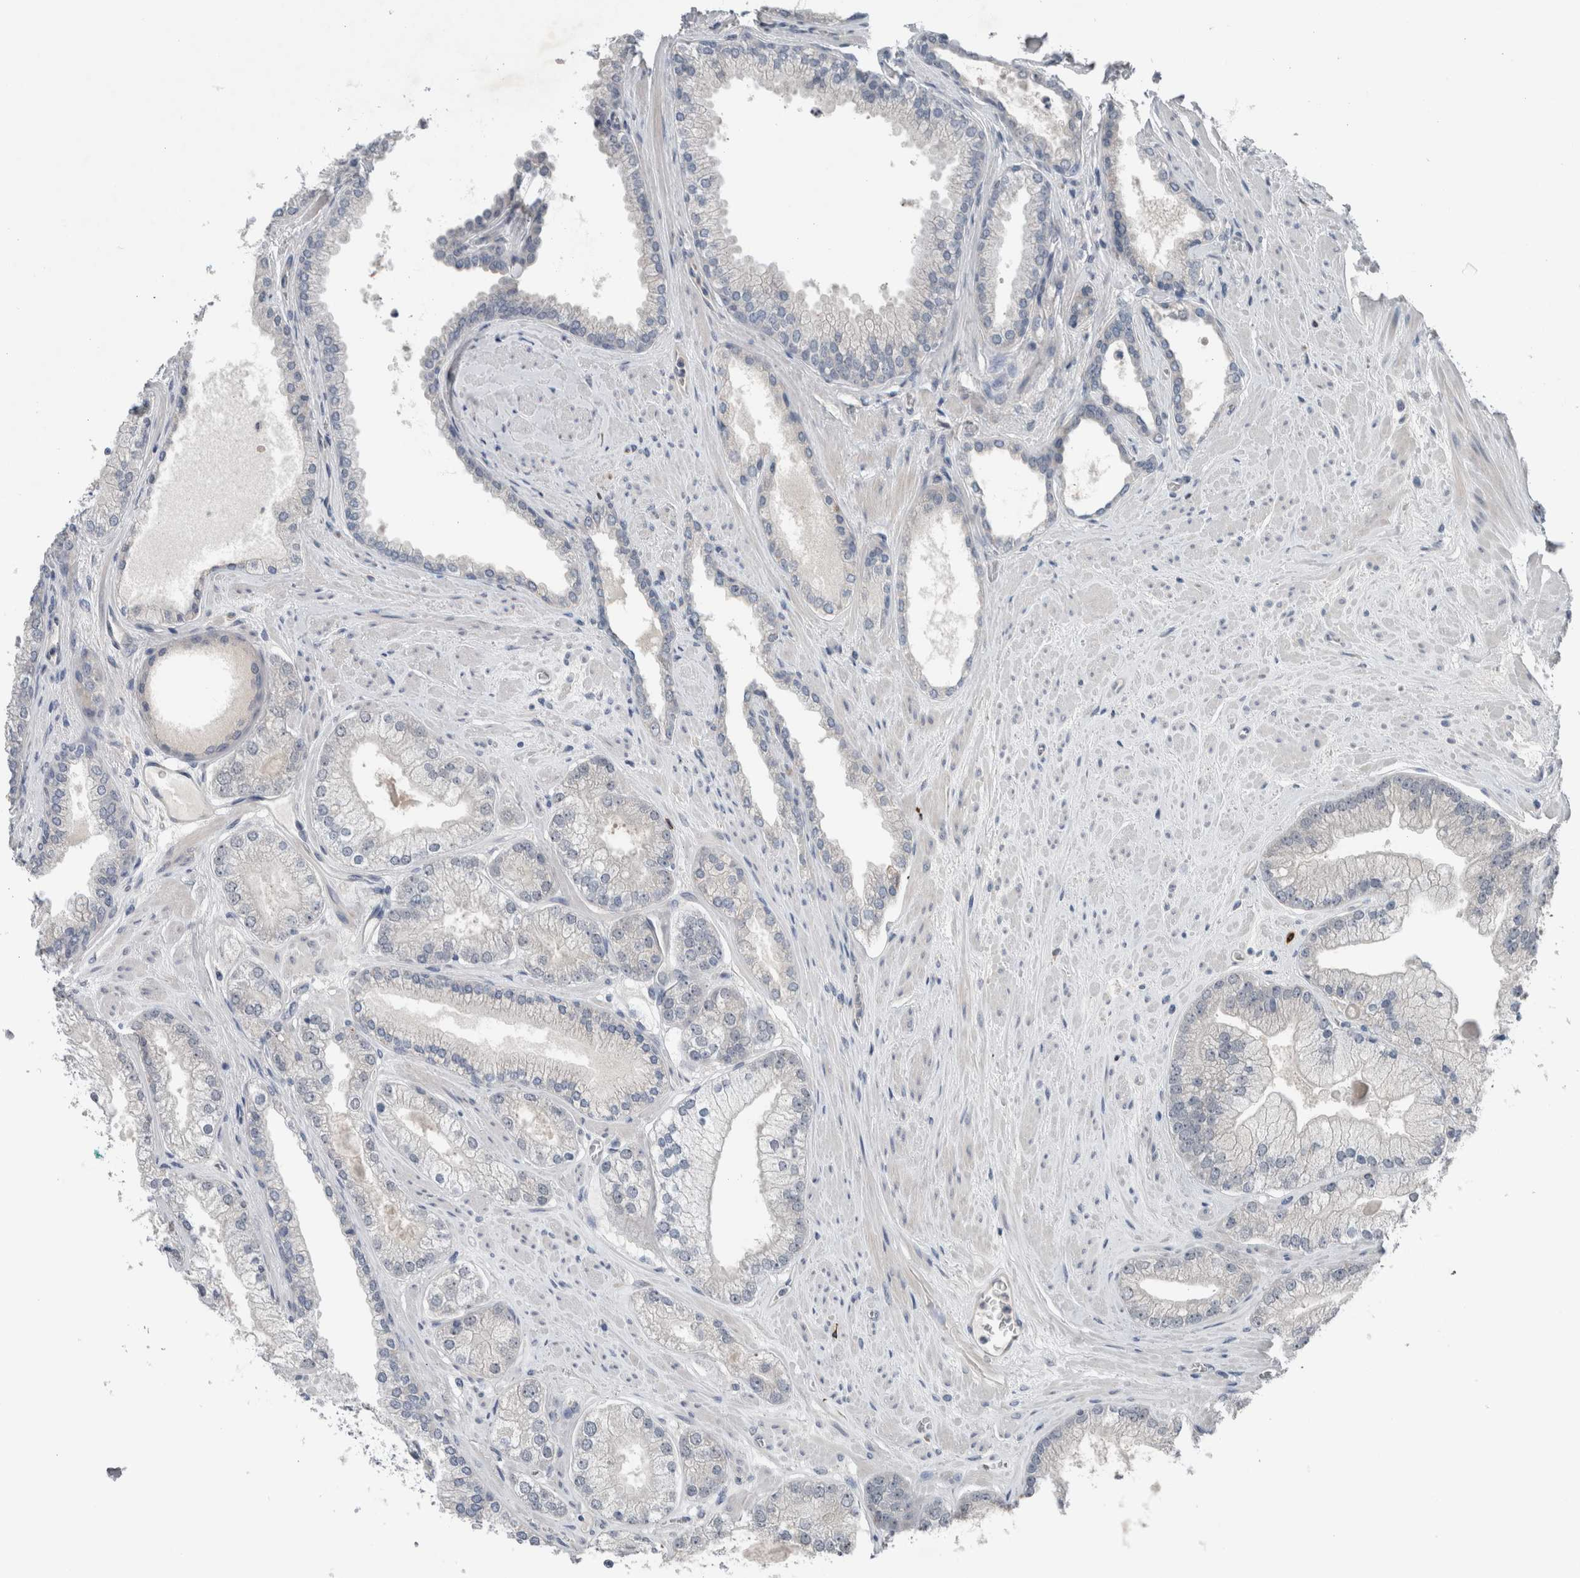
{"staining": {"intensity": "negative", "quantity": "none", "location": "none"}, "tissue": "prostate cancer", "cell_type": "Tumor cells", "image_type": "cancer", "snomed": [{"axis": "morphology", "description": "Adenocarcinoma, High grade"}, {"axis": "topography", "description": "Prostate"}], "caption": "A high-resolution histopathology image shows immunohistochemistry staining of prostate high-grade adenocarcinoma, which shows no significant positivity in tumor cells. The staining is performed using DAB (3,3'-diaminobenzidine) brown chromogen with nuclei counter-stained in using hematoxylin.", "gene": "CRNN", "patient": {"sex": "male", "age": 58}}